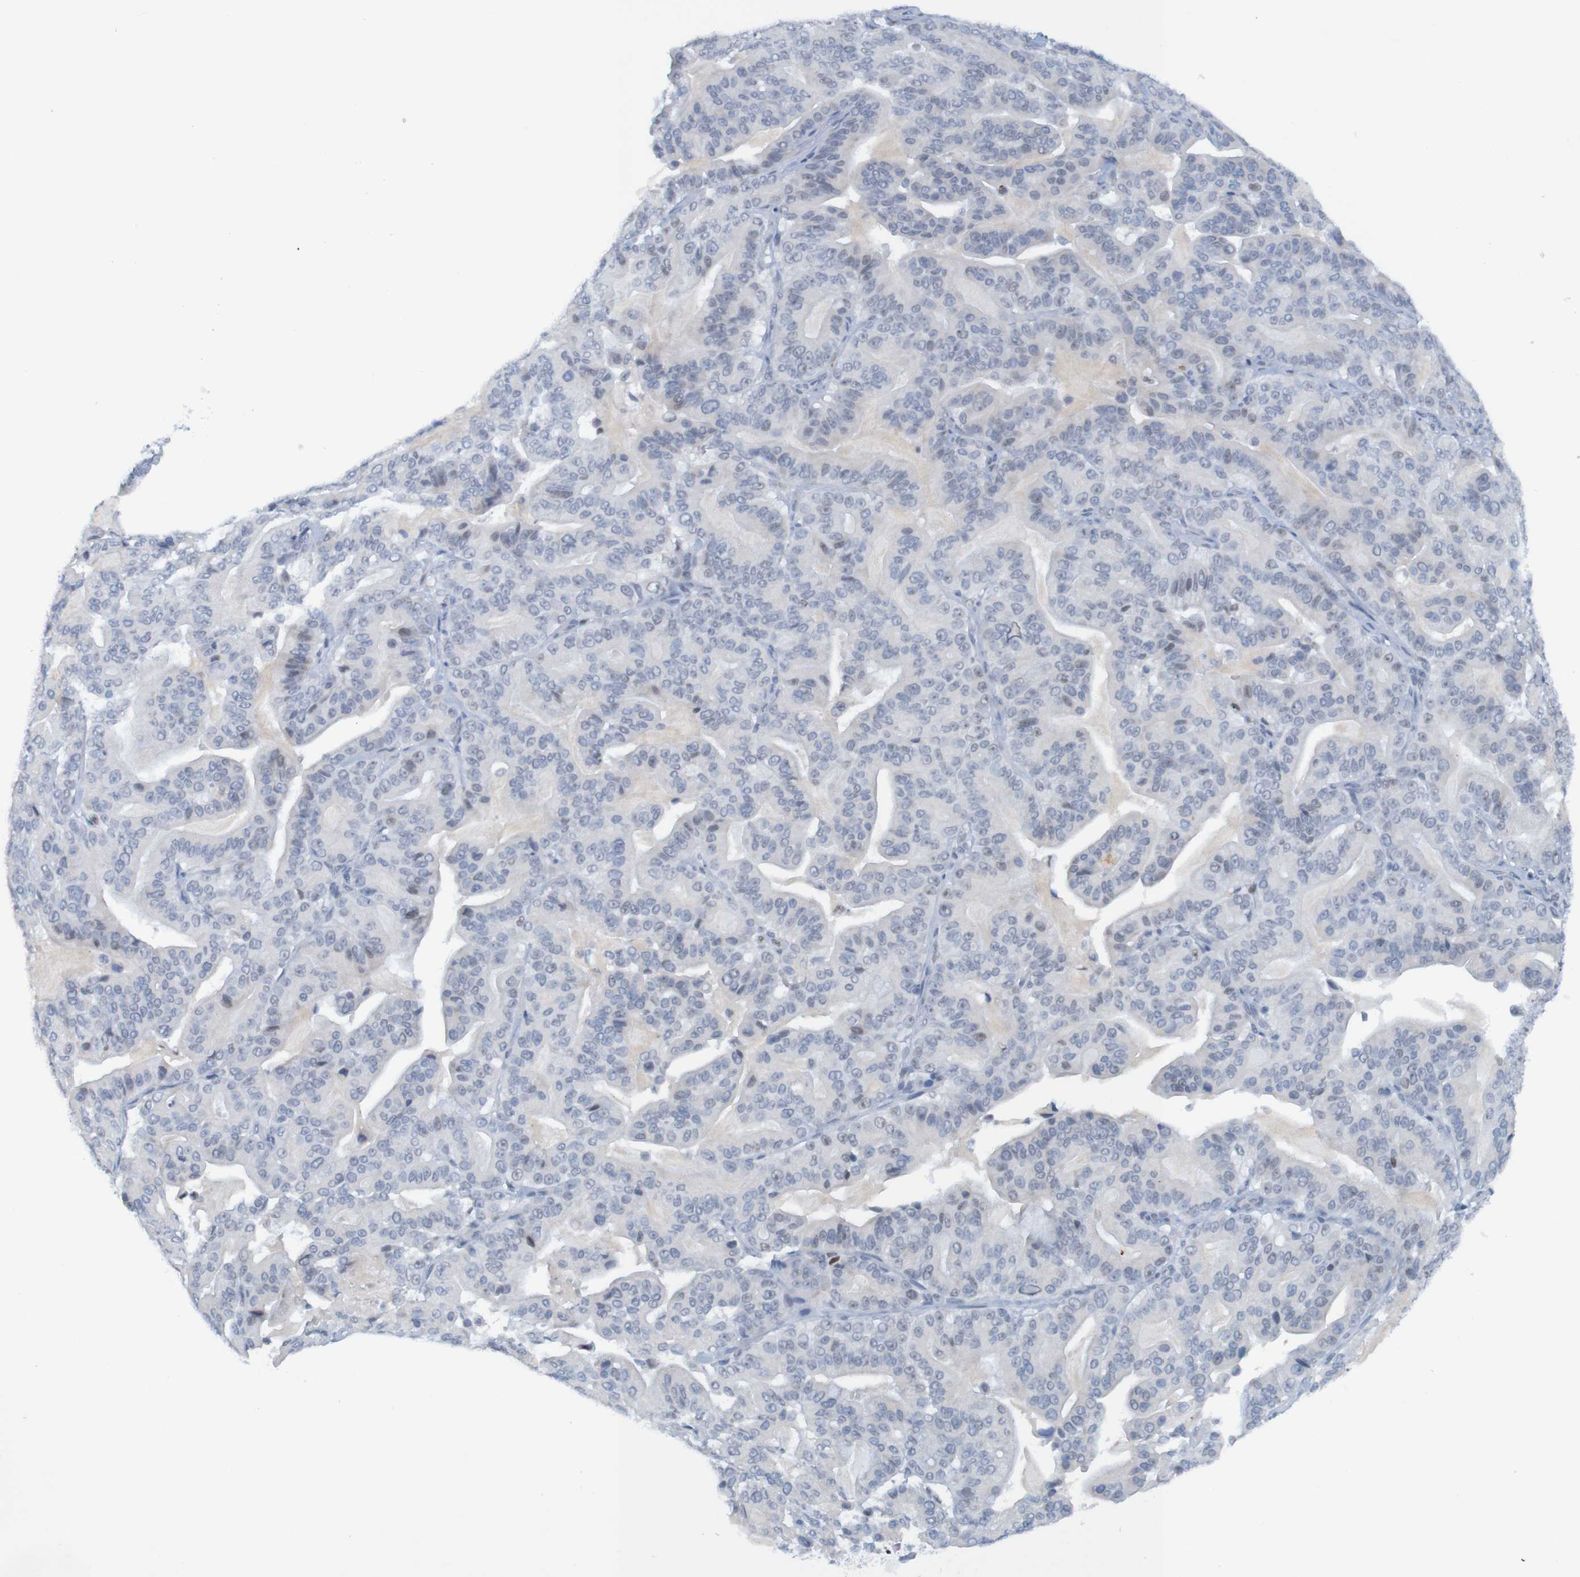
{"staining": {"intensity": "negative", "quantity": "none", "location": "none"}, "tissue": "pancreatic cancer", "cell_type": "Tumor cells", "image_type": "cancer", "snomed": [{"axis": "morphology", "description": "Adenocarcinoma, NOS"}, {"axis": "topography", "description": "Pancreas"}], "caption": "The micrograph displays no staining of tumor cells in pancreatic cancer (adenocarcinoma).", "gene": "USP36", "patient": {"sex": "male", "age": 63}}